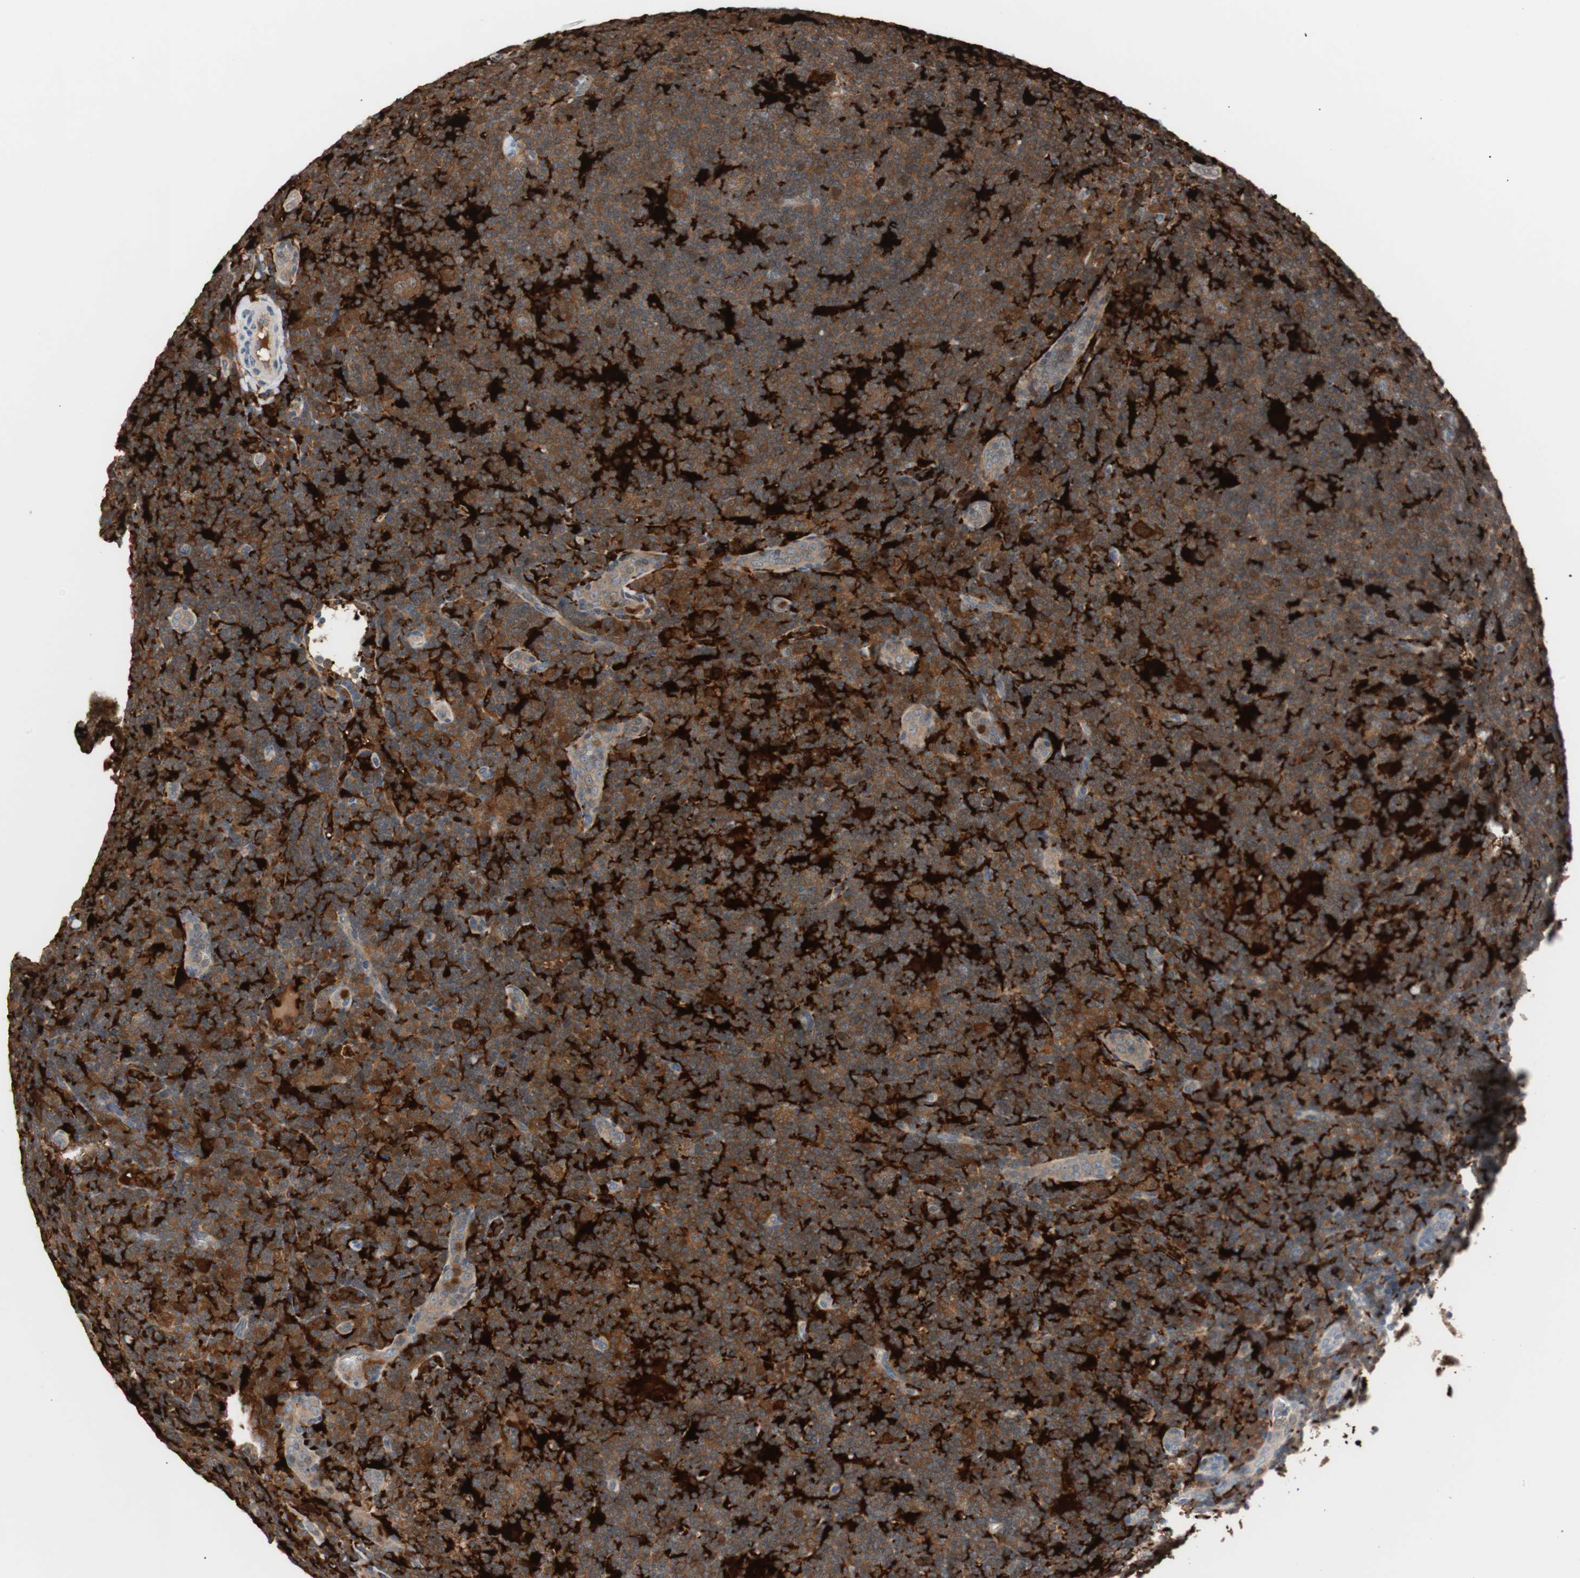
{"staining": {"intensity": "moderate", "quantity": ">75%", "location": "cytoplasmic/membranous"}, "tissue": "lymphoma", "cell_type": "Tumor cells", "image_type": "cancer", "snomed": [{"axis": "morphology", "description": "Hodgkin's disease, NOS"}, {"axis": "topography", "description": "Lymph node"}], "caption": "A micrograph of lymphoma stained for a protein shows moderate cytoplasmic/membranous brown staining in tumor cells.", "gene": "IL18", "patient": {"sex": "female", "age": 57}}